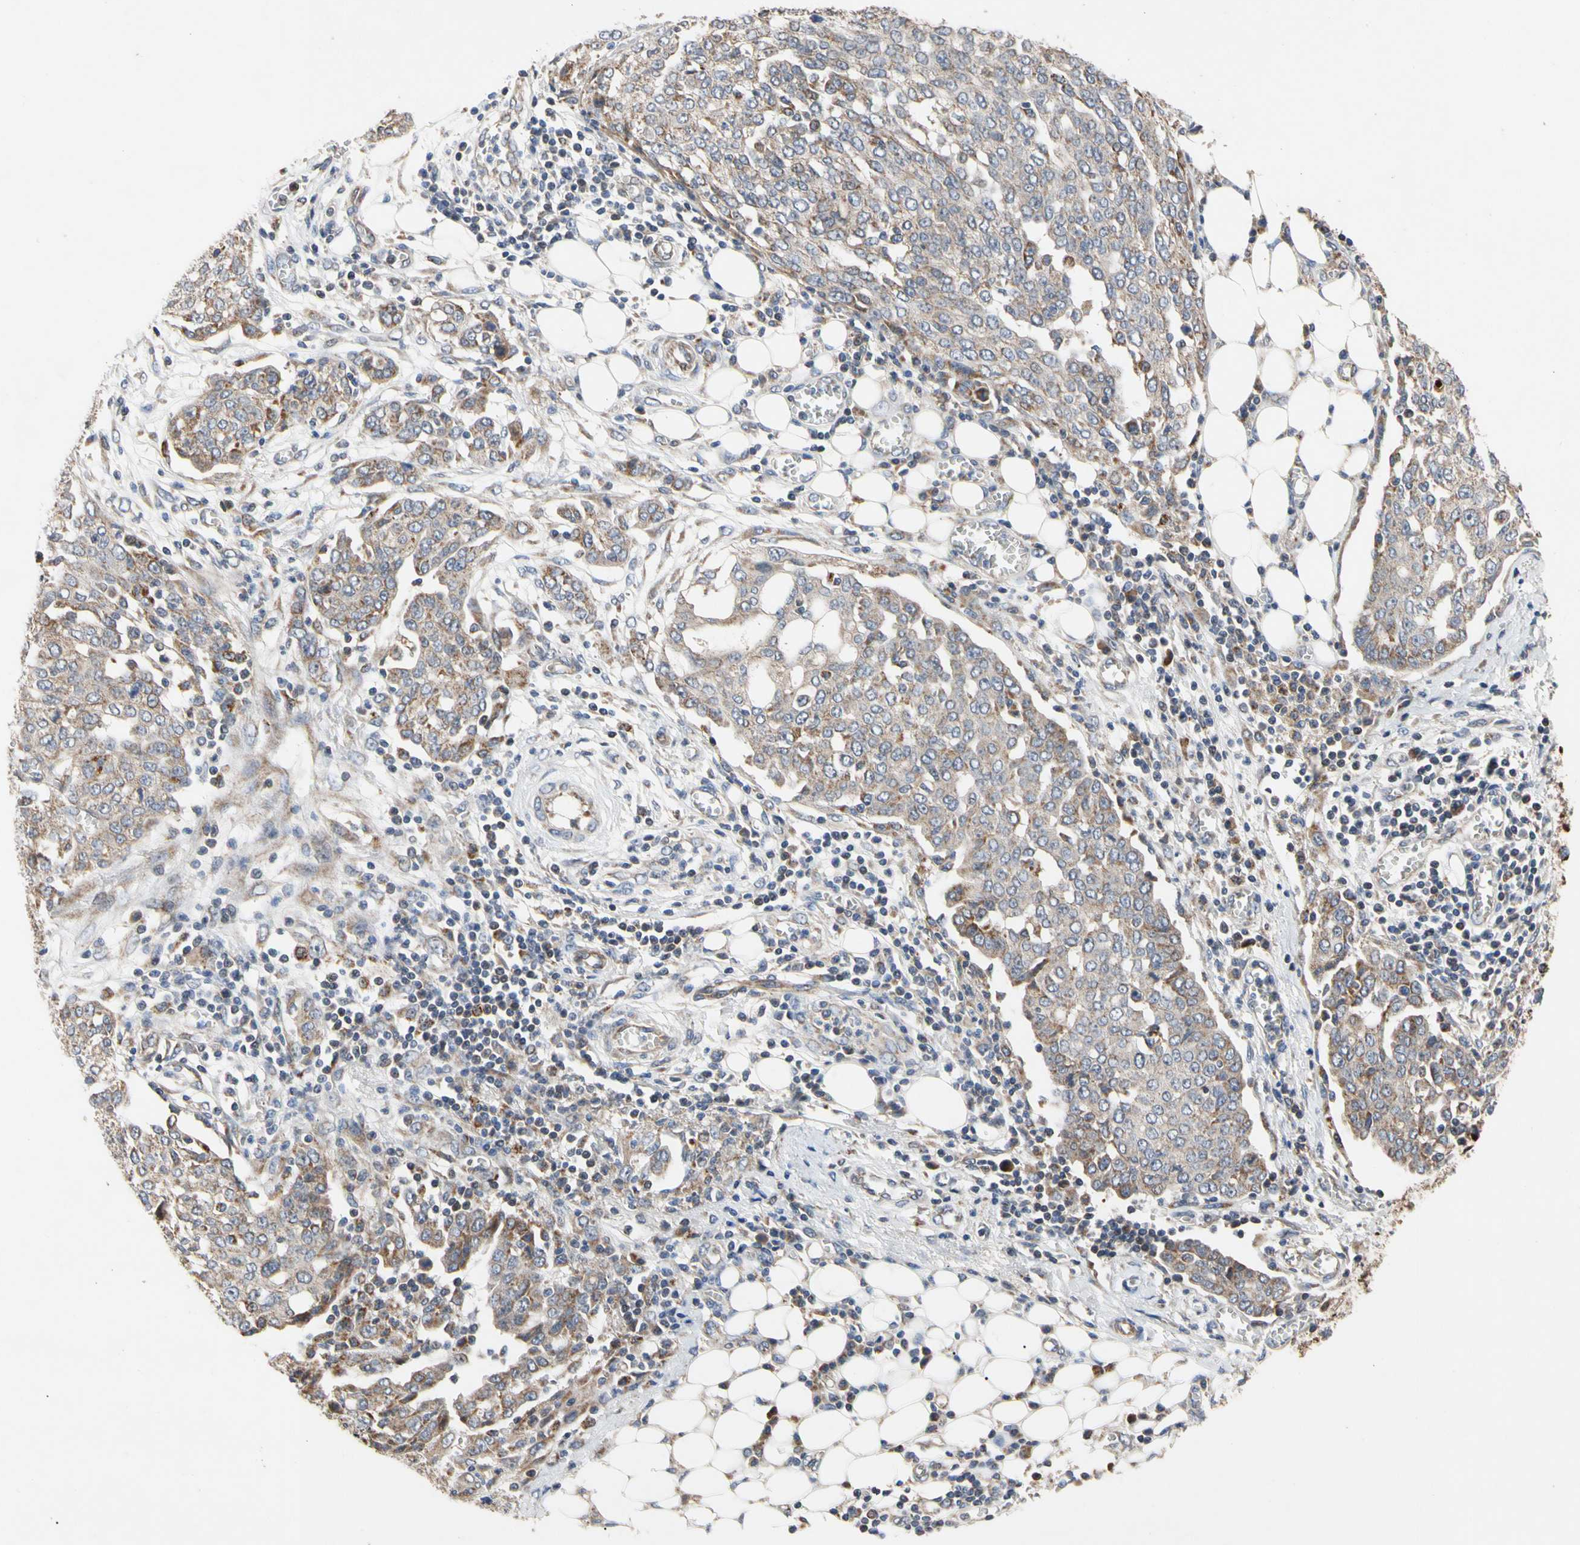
{"staining": {"intensity": "moderate", "quantity": ">75%", "location": "cytoplasmic/membranous"}, "tissue": "ovarian cancer", "cell_type": "Tumor cells", "image_type": "cancer", "snomed": [{"axis": "morphology", "description": "Cystadenocarcinoma, serous, NOS"}, {"axis": "topography", "description": "Soft tissue"}, {"axis": "topography", "description": "Ovary"}], "caption": "Protein staining reveals moderate cytoplasmic/membranous positivity in about >75% of tumor cells in ovarian cancer.", "gene": "GPD2", "patient": {"sex": "female", "age": 57}}